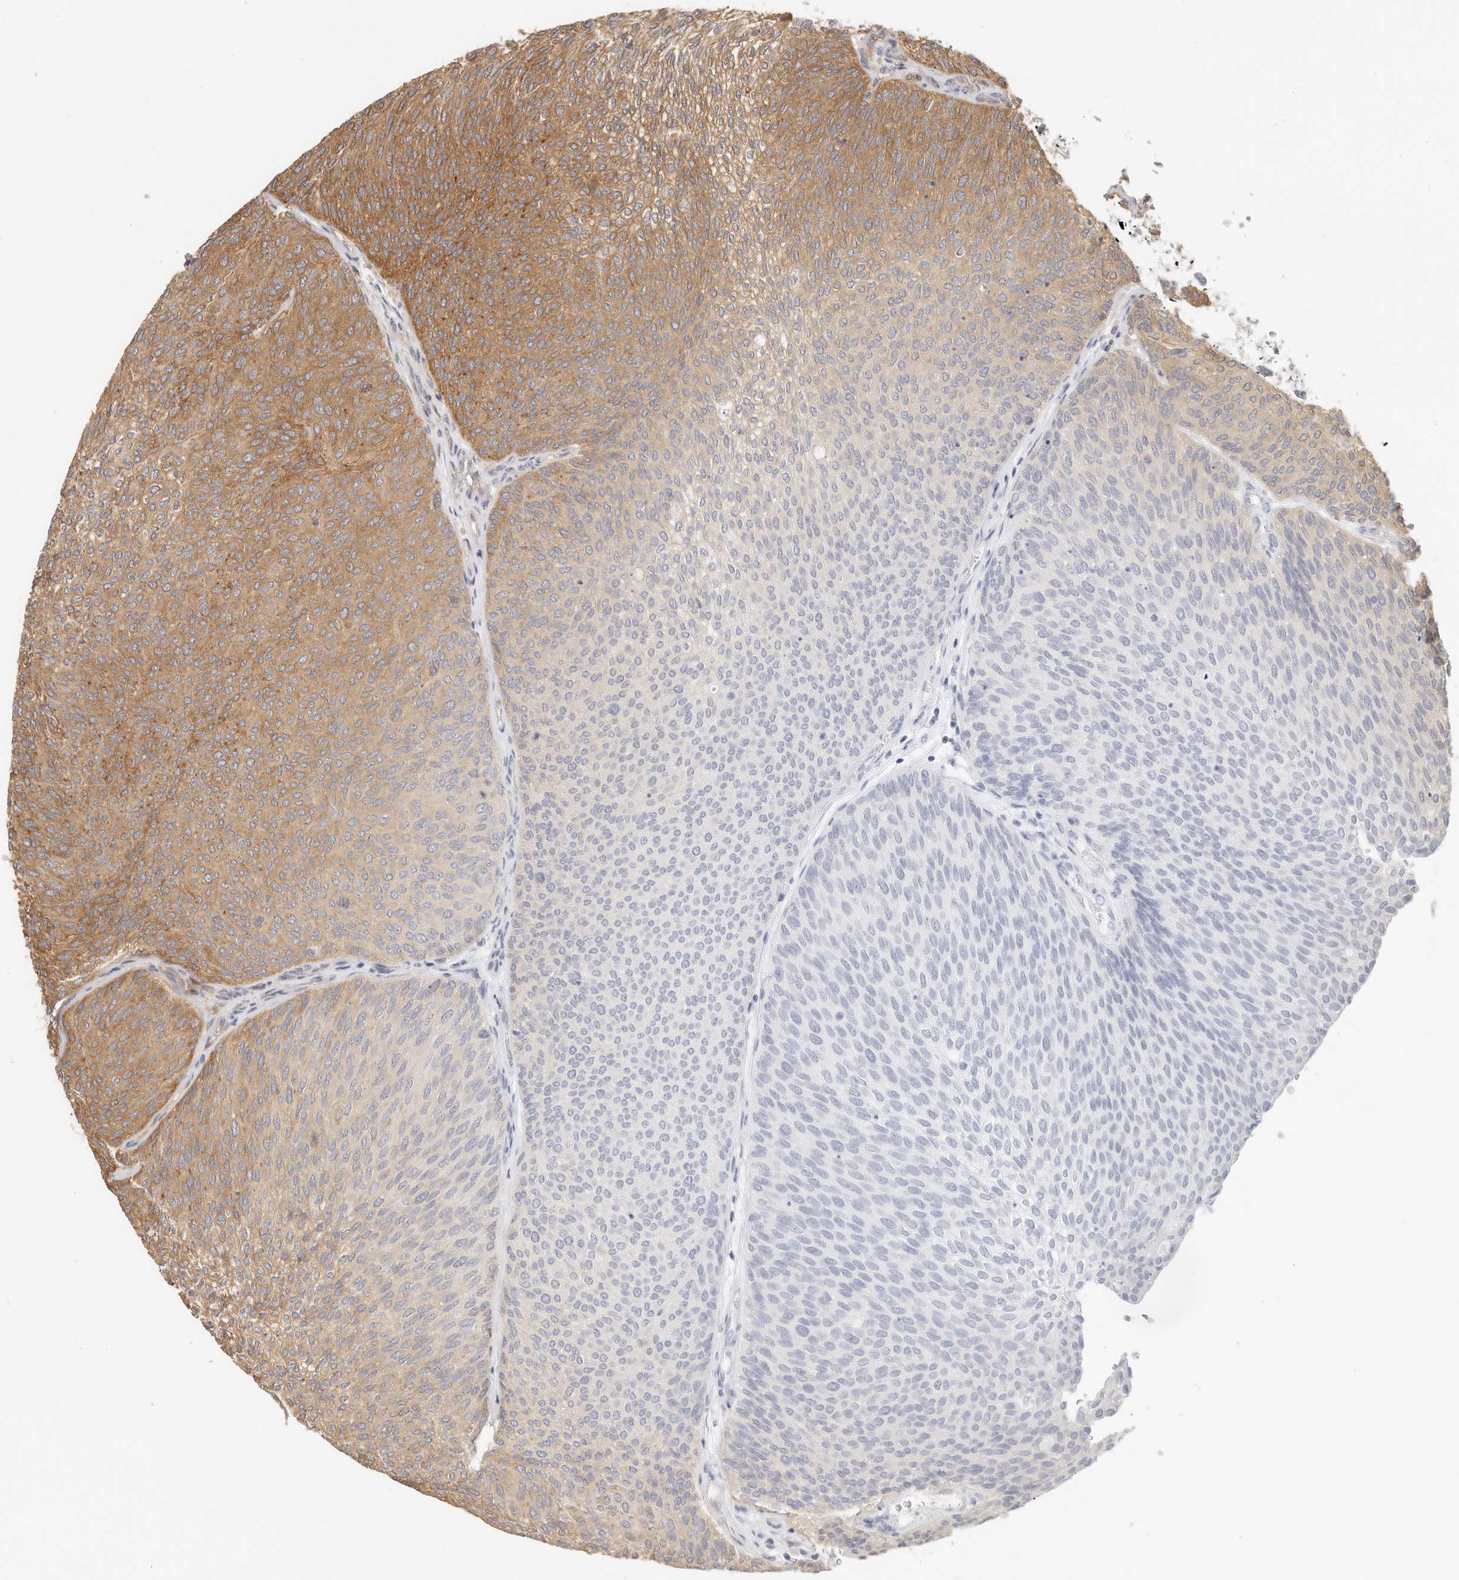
{"staining": {"intensity": "moderate", "quantity": "25%-75%", "location": "cytoplasmic/membranous"}, "tissue": "urothelial cancer", "cell_type": "Tumor cells", "image_type": "cancer", "snomed": [{"axis": "morphology", "description": "Urothelial carcinoma, Low grade"}, {"axis": "topography", "description": "Urinary bladder"}], "caption": "Tumor cells display medium levels of moderate cytoplasmic/membranous staining in about 25%-75% of cells in urothelial cancer.", "gene": "DTNBP1", "patient": {"sex": "female", "age": 79}}